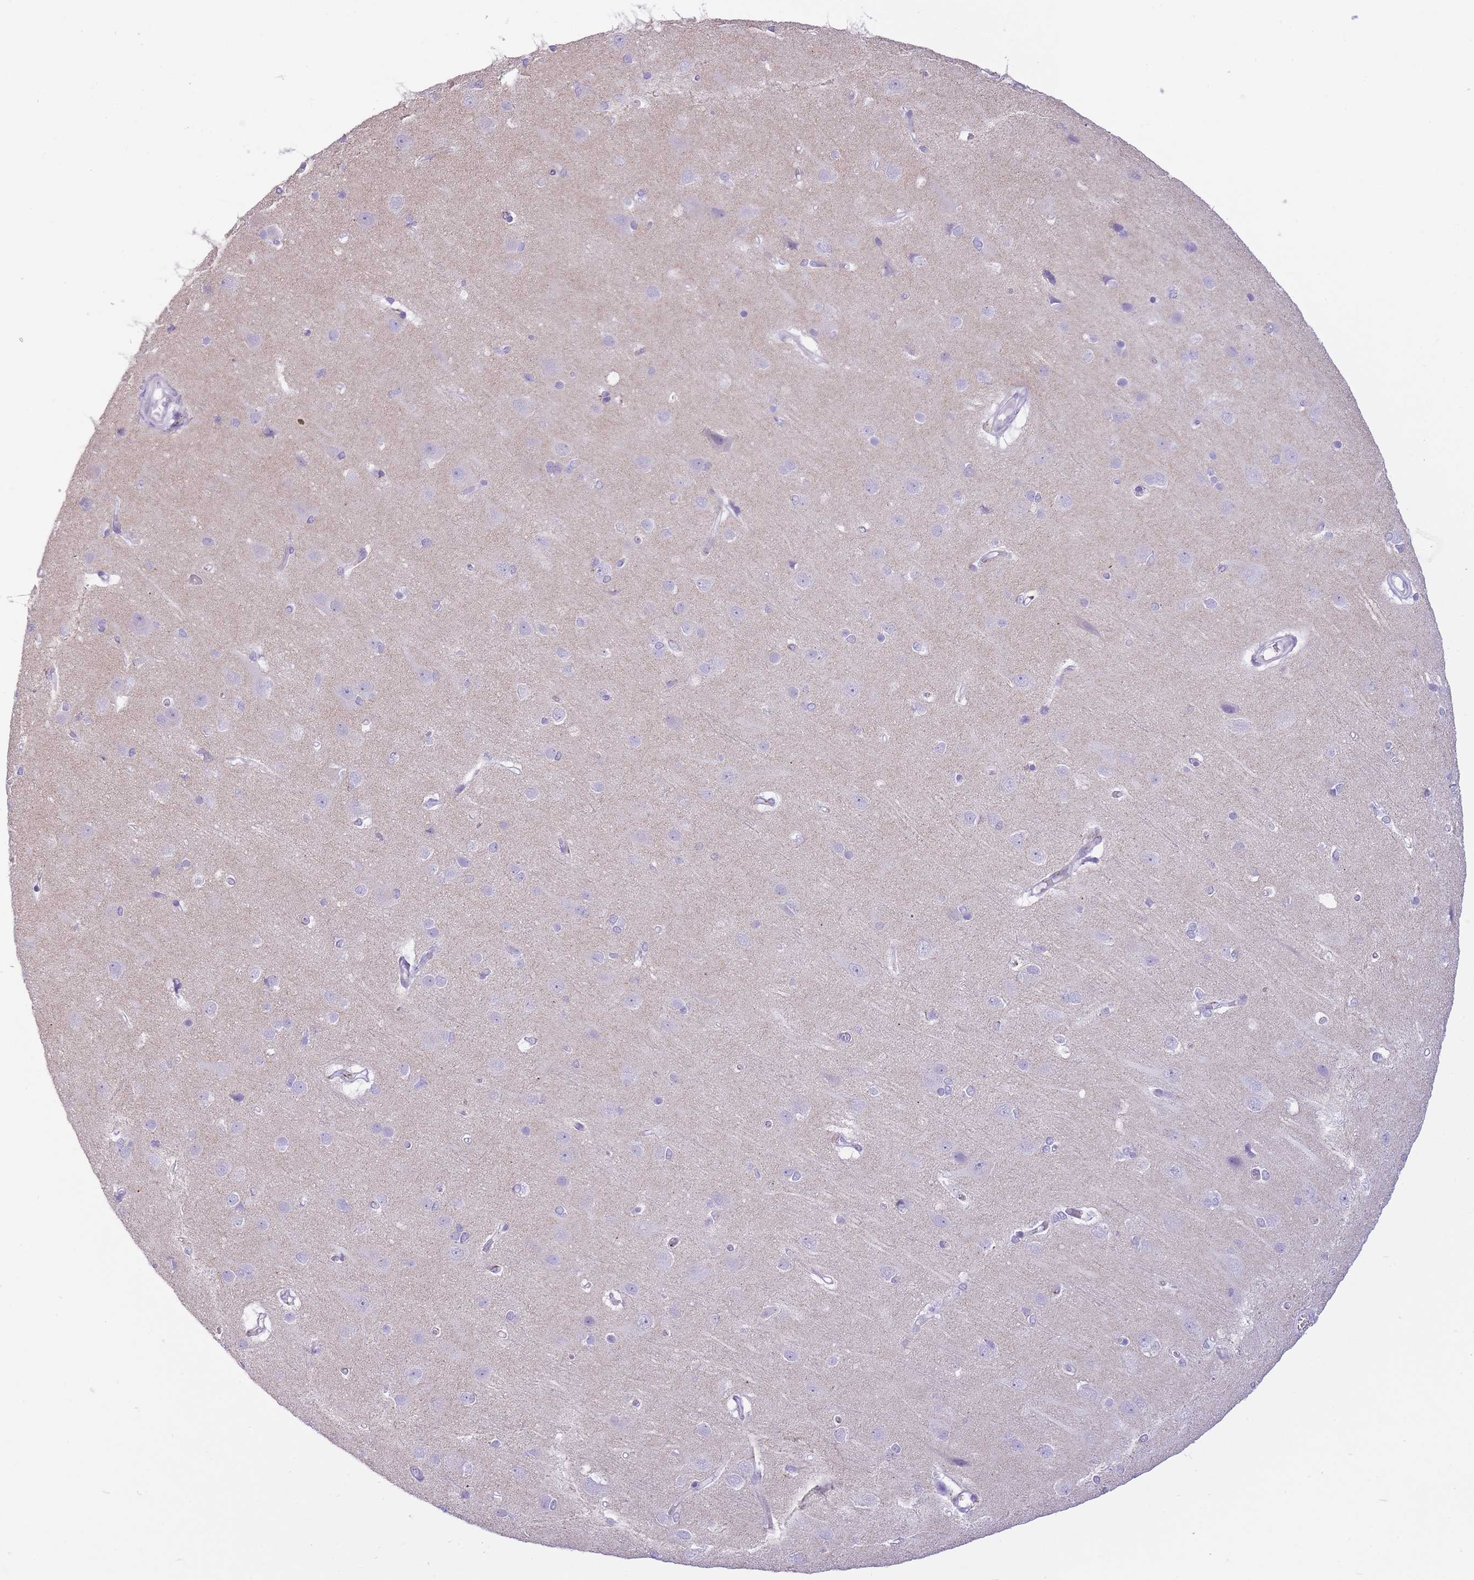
{"staining": {"intensity": "negative", "quantity": "none", "location": "none"}, "tissue": "cerebral cortex", "cell_type": "Endothelial cells", "image_type": "normal", "snomed": [{"axis": "morphology", "description": "Normal tissue, NOS"}, {"axis": "topography", "description": "Cerebral cortex"}], "caption": "High magnification brightfield microscopy of normal cerebral cortex stained with DAB (3,3'-diaminobenzidine) (brown) and counterstained with hematoxylin (blue): endothelial cells show no significant staining.", "gene": "B4GALT2", "patient": {"sex": "male", "age": 37}}